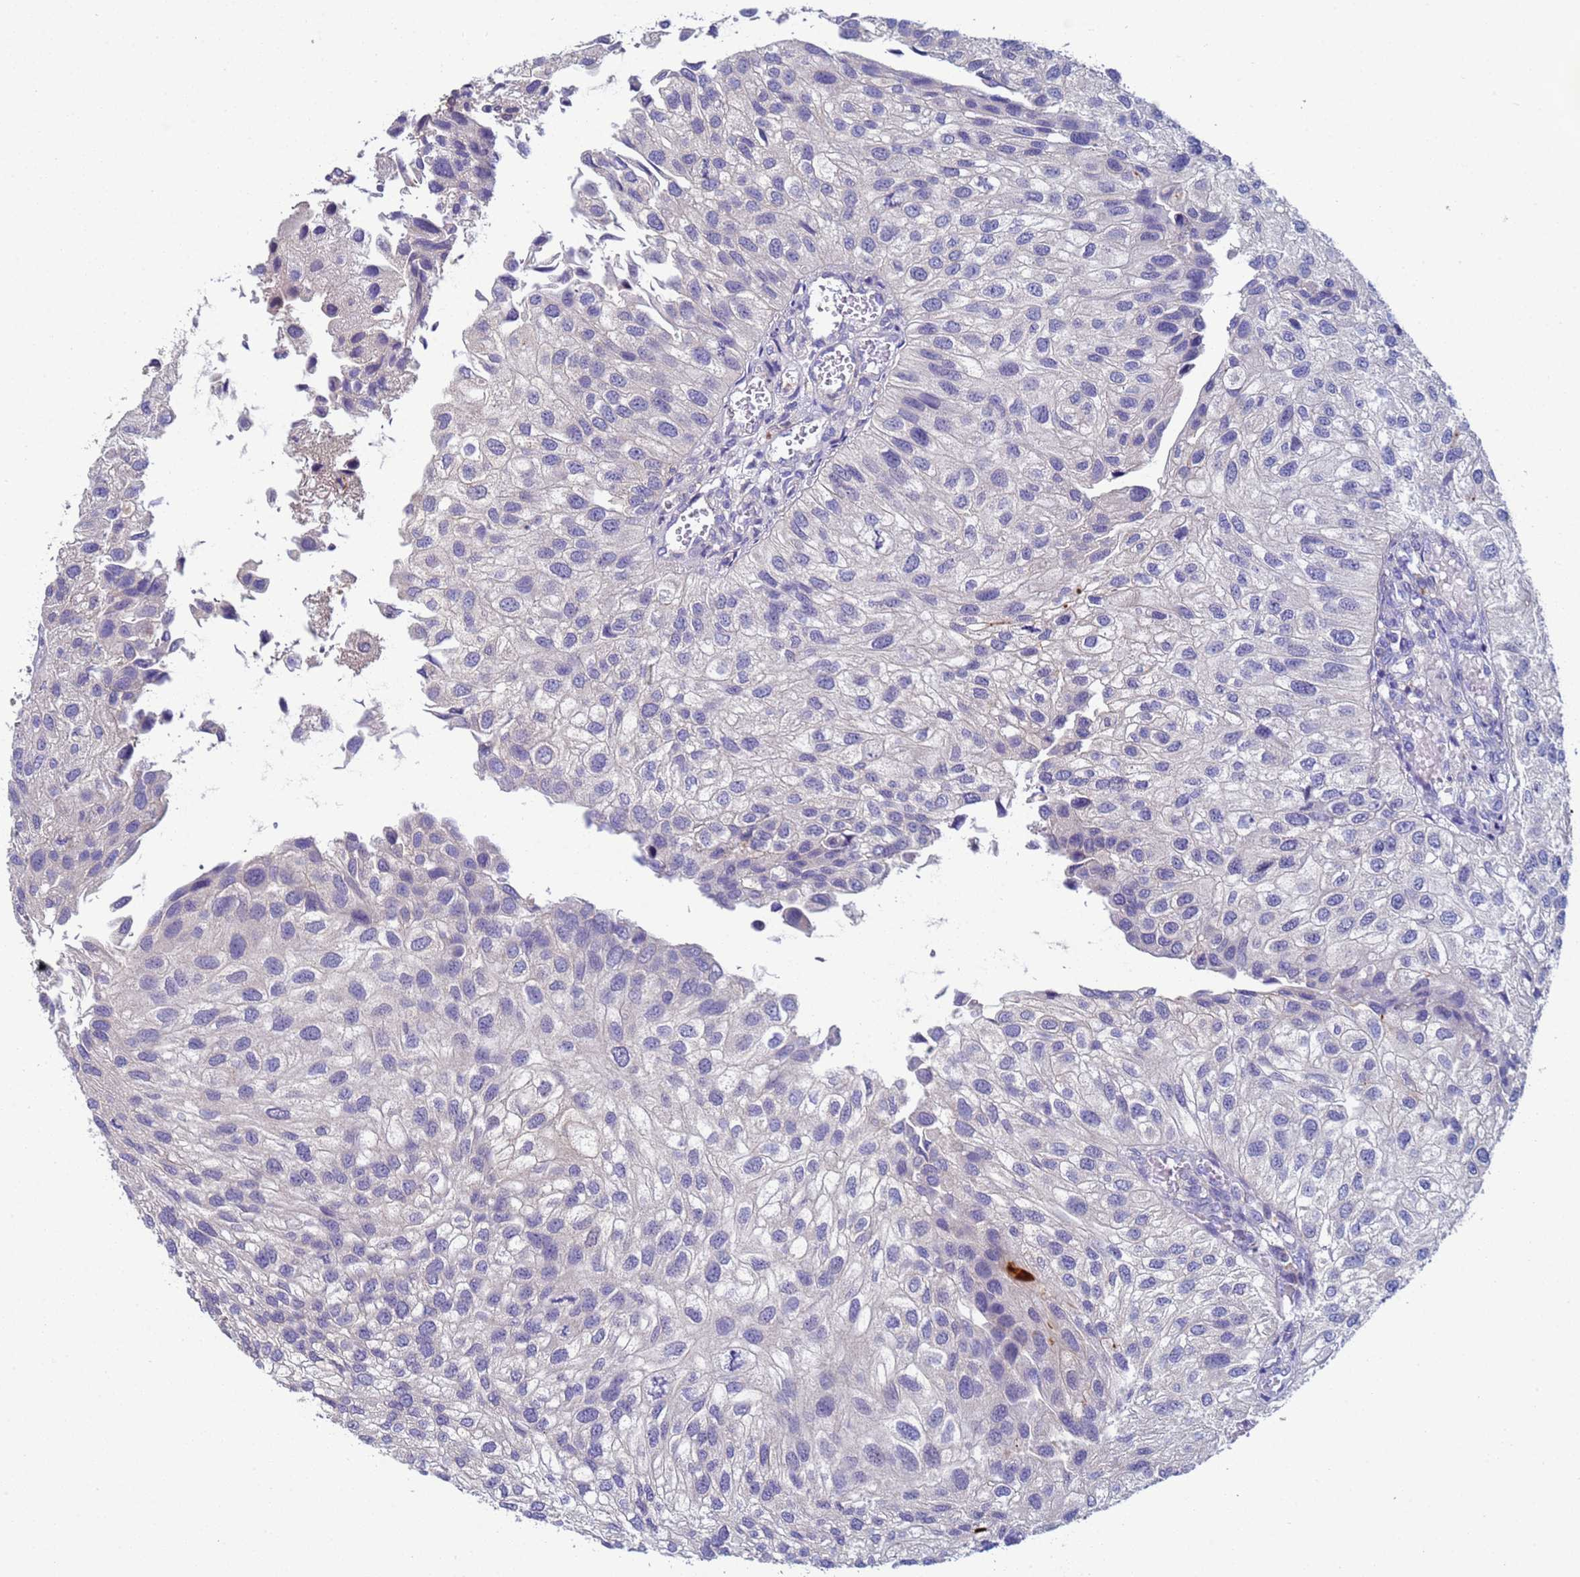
{"staining": {"intensity": "negative", "quantity": "none", "location": "none"}, "tissue": "urothelial cancer", "cell_type": "Tumor cells", "image_type": "cancer", "snomed": [{"axis": "morphology", "description": "Urothelial carcinoma, Low grade"}, {"axis": "topography", "description": "Urinary bladder"}], "caption": "Histopathology image shows no significant protein staining in tumor cells of urothelial cancer. Nuclei are stained in blue.", "gene": "KLHL13", "patient": {"sex": "female", "age": 89}}